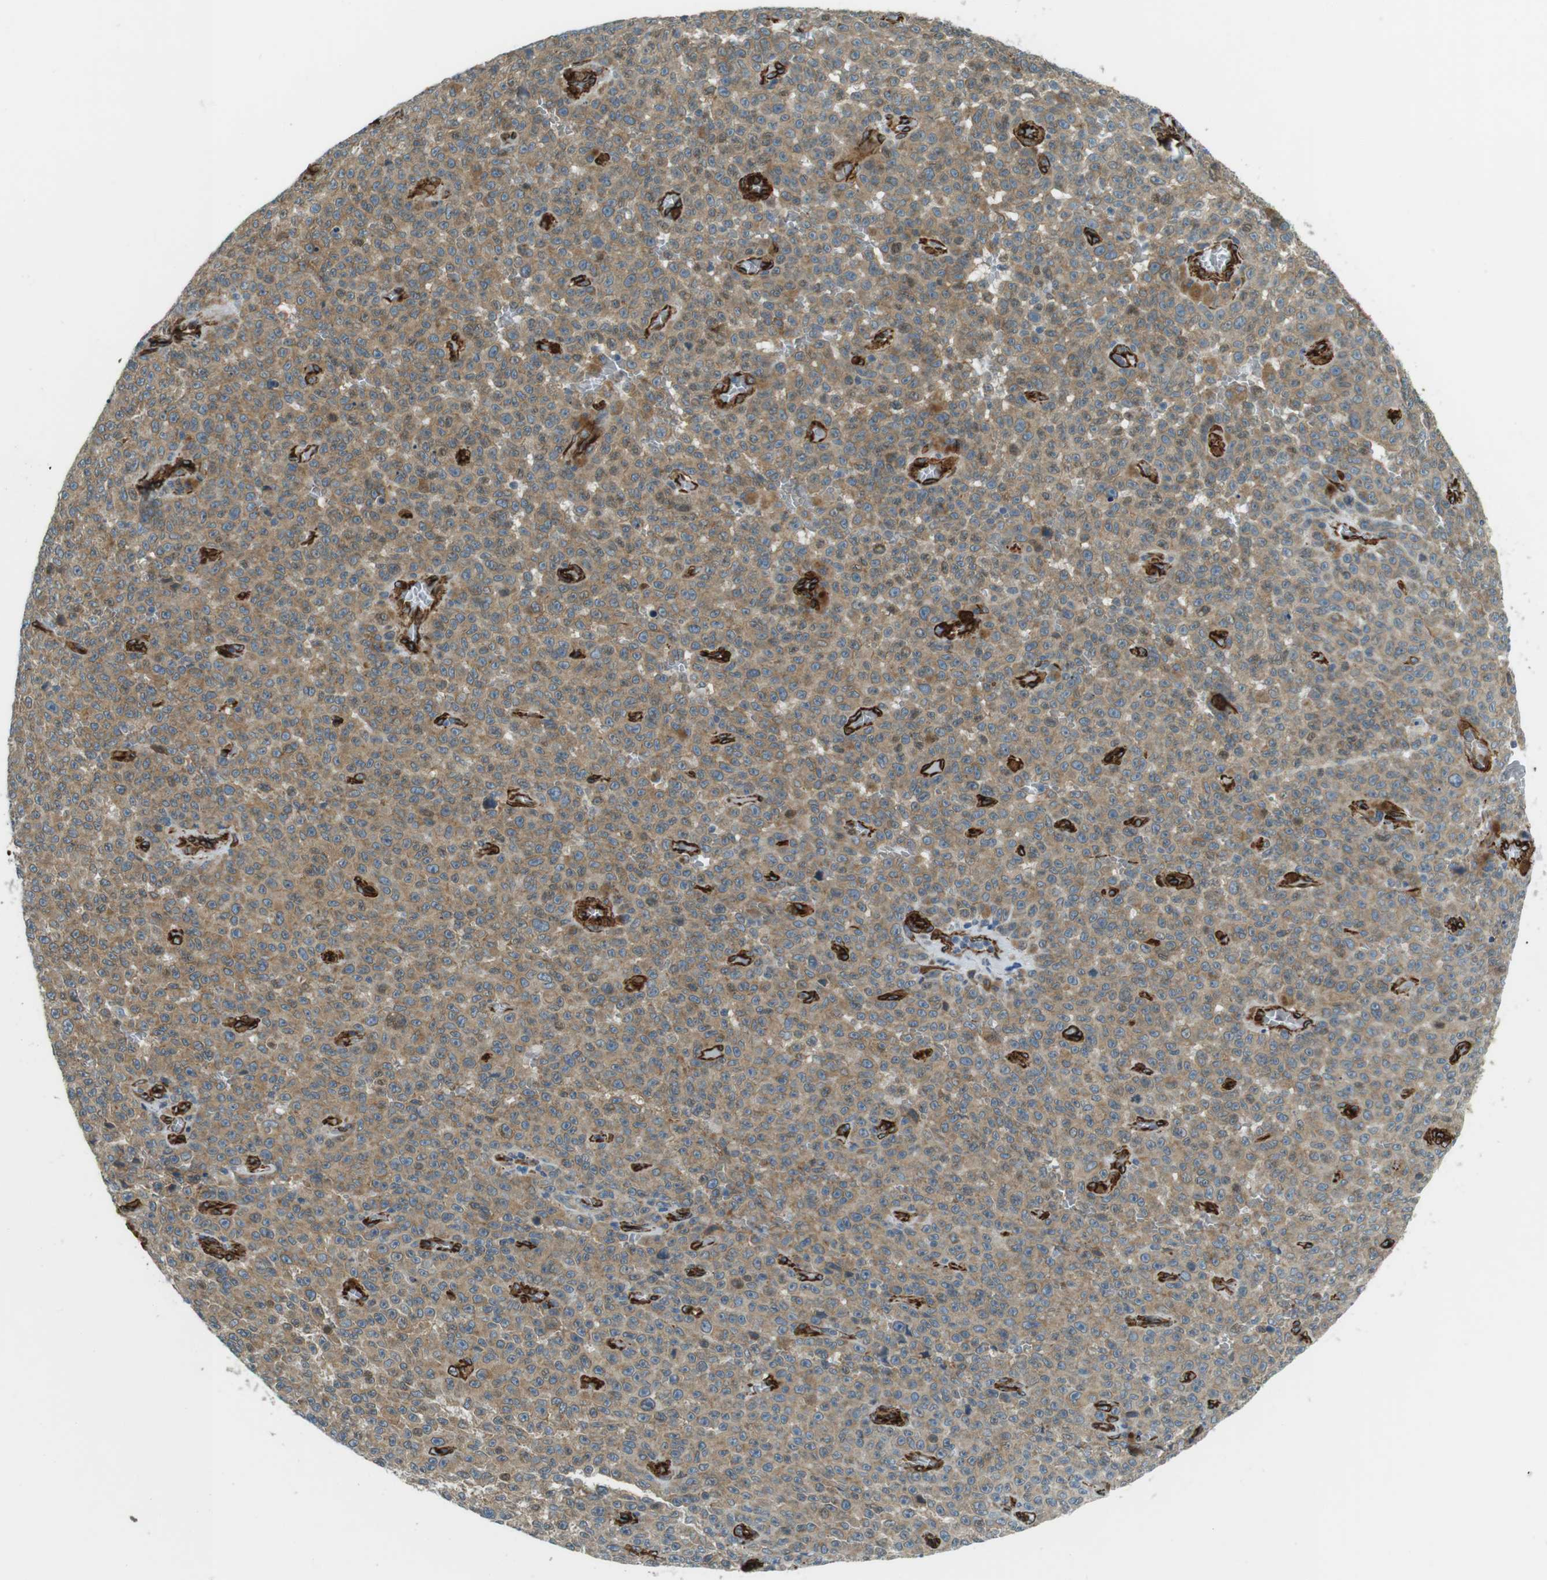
{"staining": {"intensity": "moderate", "quantity": ">75%", "location": "cytoplasmic/membranous"}, "tissue": "melanoma", "cell_type": "Tumor cells", "image_type": "cancer", "snomed": [{"axis": "morphology", "description": "Malignant melanoma, NOS"}, {"axis": "topography", "description": "Skin"}], "caption": "Human melanoma stained for a protein (brown) demonstrates moderate cytoplasmic/membranous positive positivity in about >75% of tumor cells.", "gene": "ODR4", "patient": {"sex": "female", "age": 82}}